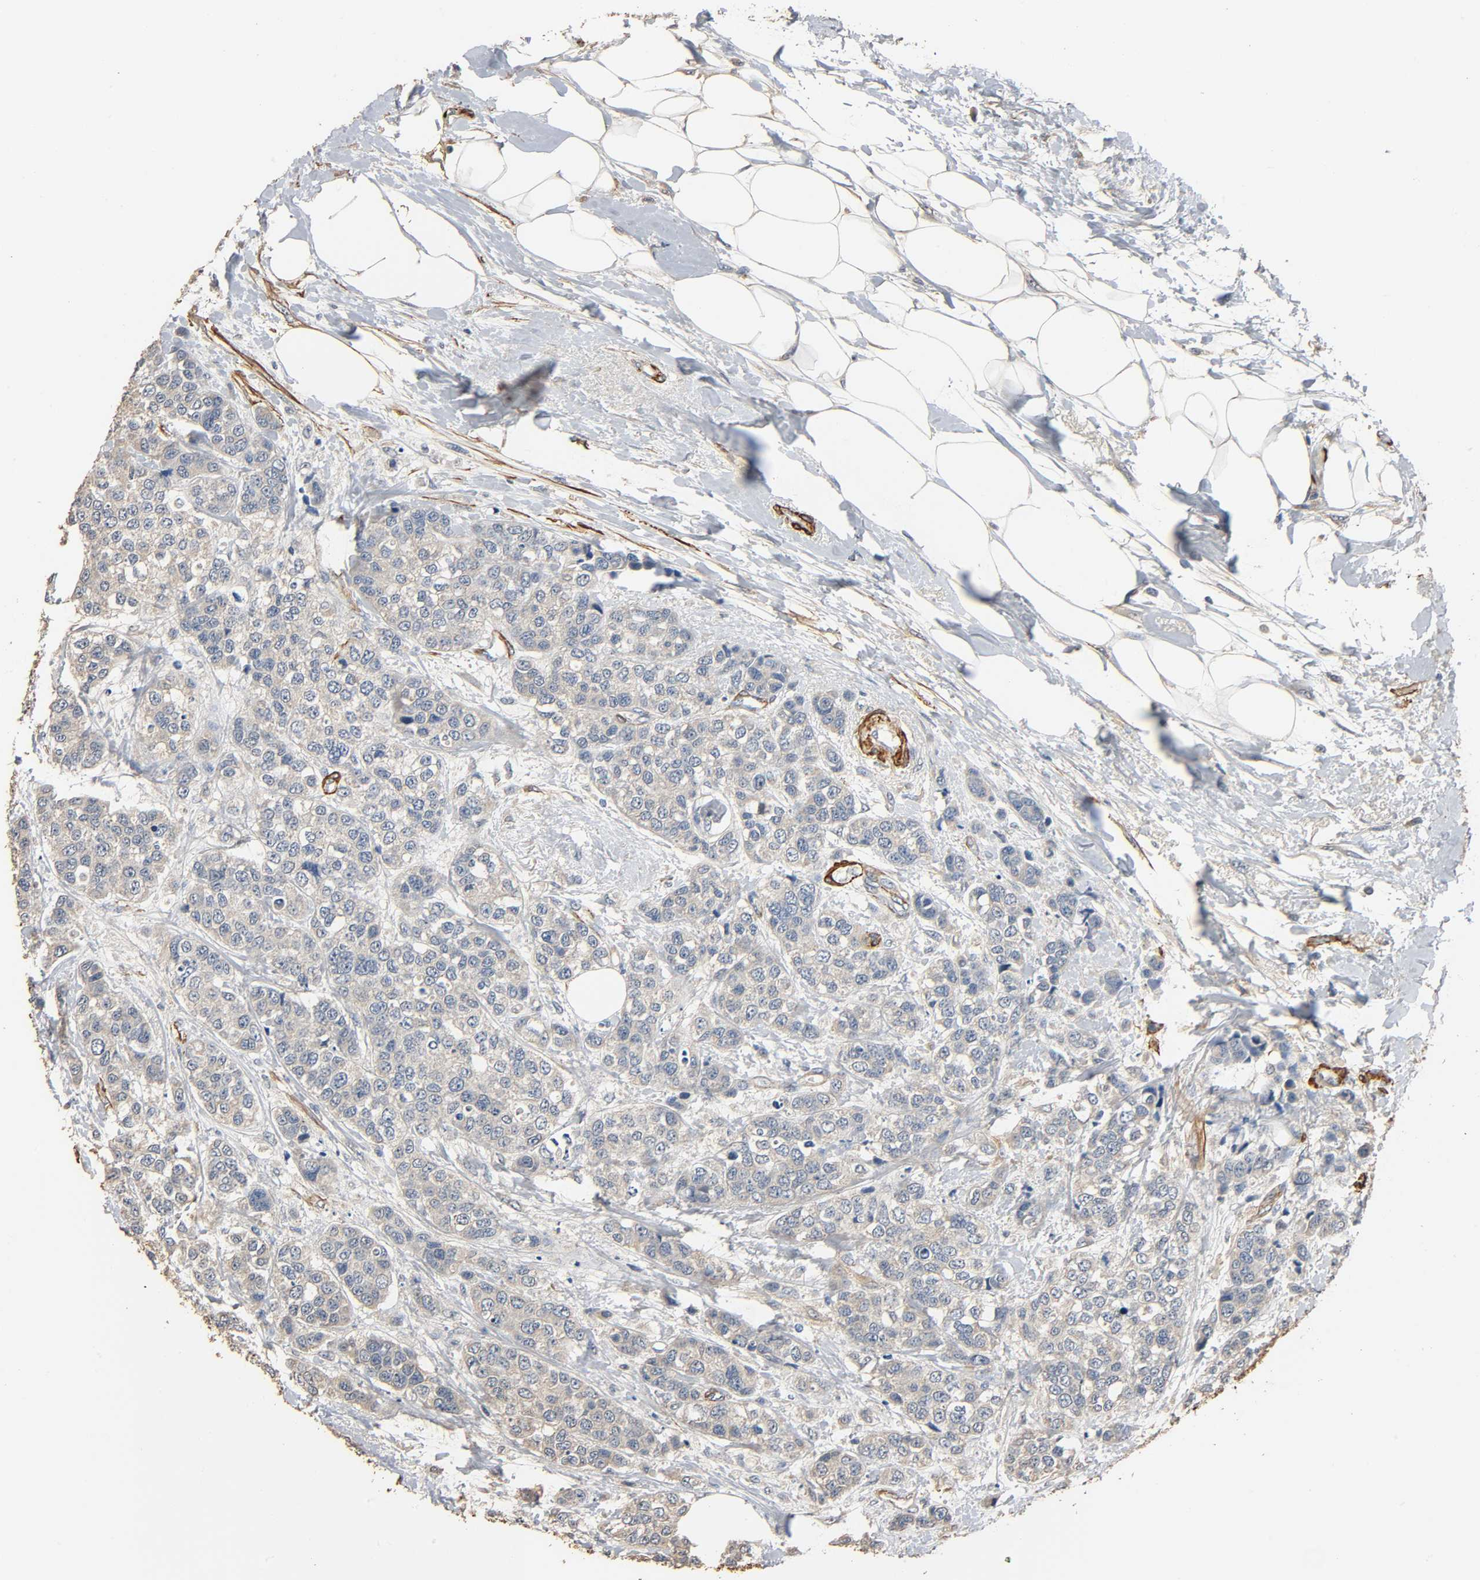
{"staining": {"intensity": "weak", "quantity": ">75%", "location": "cytoplasmic/membranous"}, "tissue": "breast cancer", "cell_type": "Tumor cells", "image_type": "cancer", "snomed": [{"axis": "morphology", "description": "Duct carcinoma"}, {"axis": "topography", "description": "Breast"}], "caption": "The image displays immunohistochemical staining of breast infiltrating ductal carcinoma. There is weak cytoplasmic/membranous staining is appreciated in about >75% of tumor cells. The staining is performed using DAB brown chromogen to label protein expression. The nuclei are counter-stained blue using hematoxylin.", "gene": "GSTA3", "patient": {"sex": "female", "age": 51}}